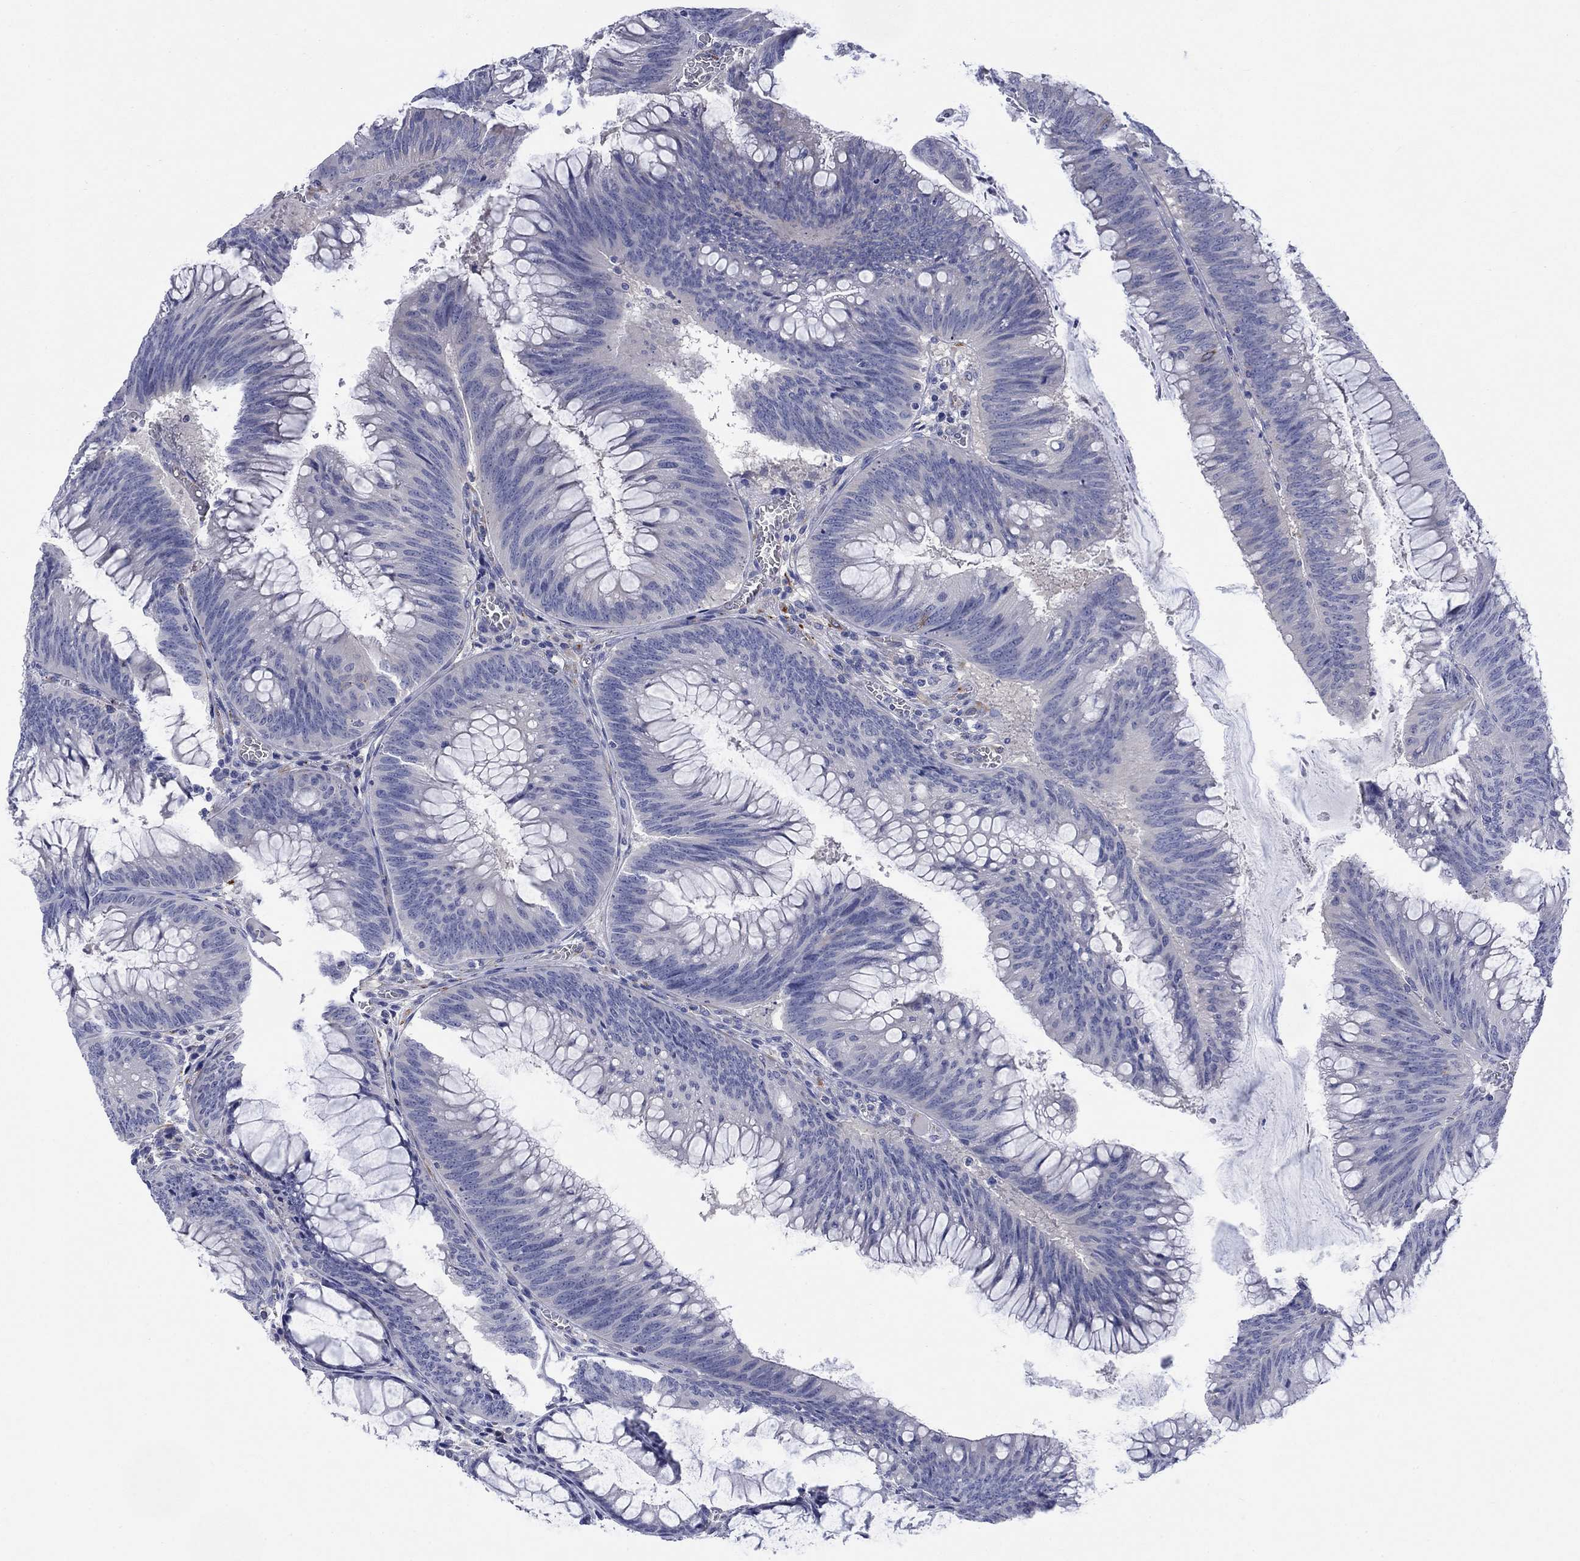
{"staining": {"intensity": "negative", "quantity": "none", "location": "none"}, "tissue": "colorectal cancer", "cell_type": "Tumor cells", "image_type": "cancer", "snomed": [{"axis": "morphology", "description": "Adenocarcinoma, NOS"}, {"axis": "topography", "description": "Rectum"}], "caption": "An IHC histopathology image of colorectal cancer (adenocarcinoma) is shown. There is no staining in tumor cells of colorectal cancer (adenocarcinoma). (Brightfield microscopy of DAB IHC at high magnification).", "gene": "PTPRZ1", "patient": {"sex": "female", "age": 72}}